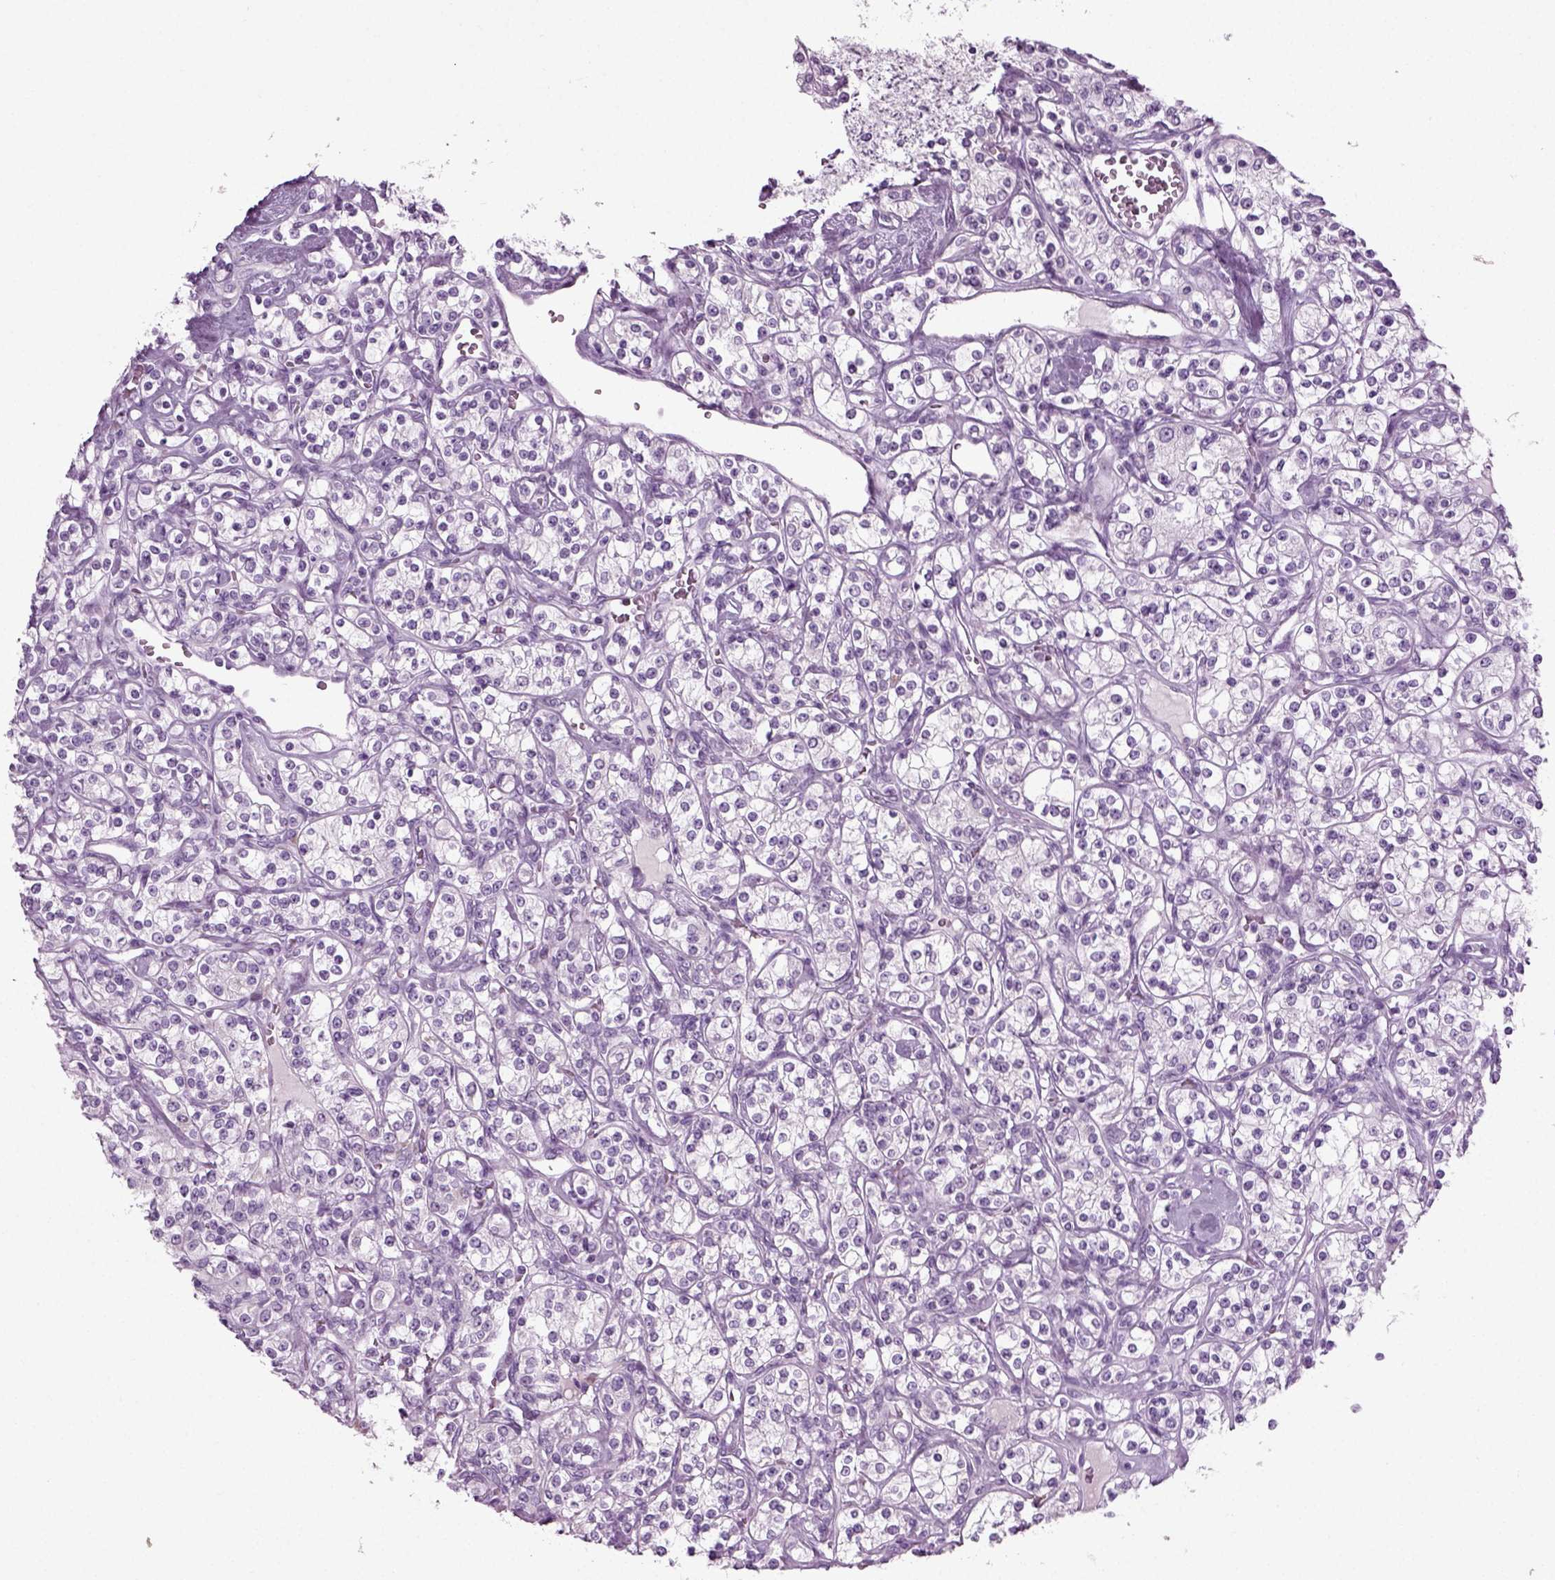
{"staining": {"intensity": "negative", "quantity": "none", "location": "none"}, "tissue": "renal cancer", "cell_type": "Tumor cells", "image_type": "cancer", "snomed": [{"axis": "morphology", "description": "Adenocarcinoma, NOS"}, {"axis": "topography", "description": "Kidney"}], "caption": "A photomicrograph of renal cancer (adenocarcinoma) stained for a protein exhibits no brown staining in tumor cells.", "gene": "PRLH", "patient": {"sex": "male", "age": 77}}